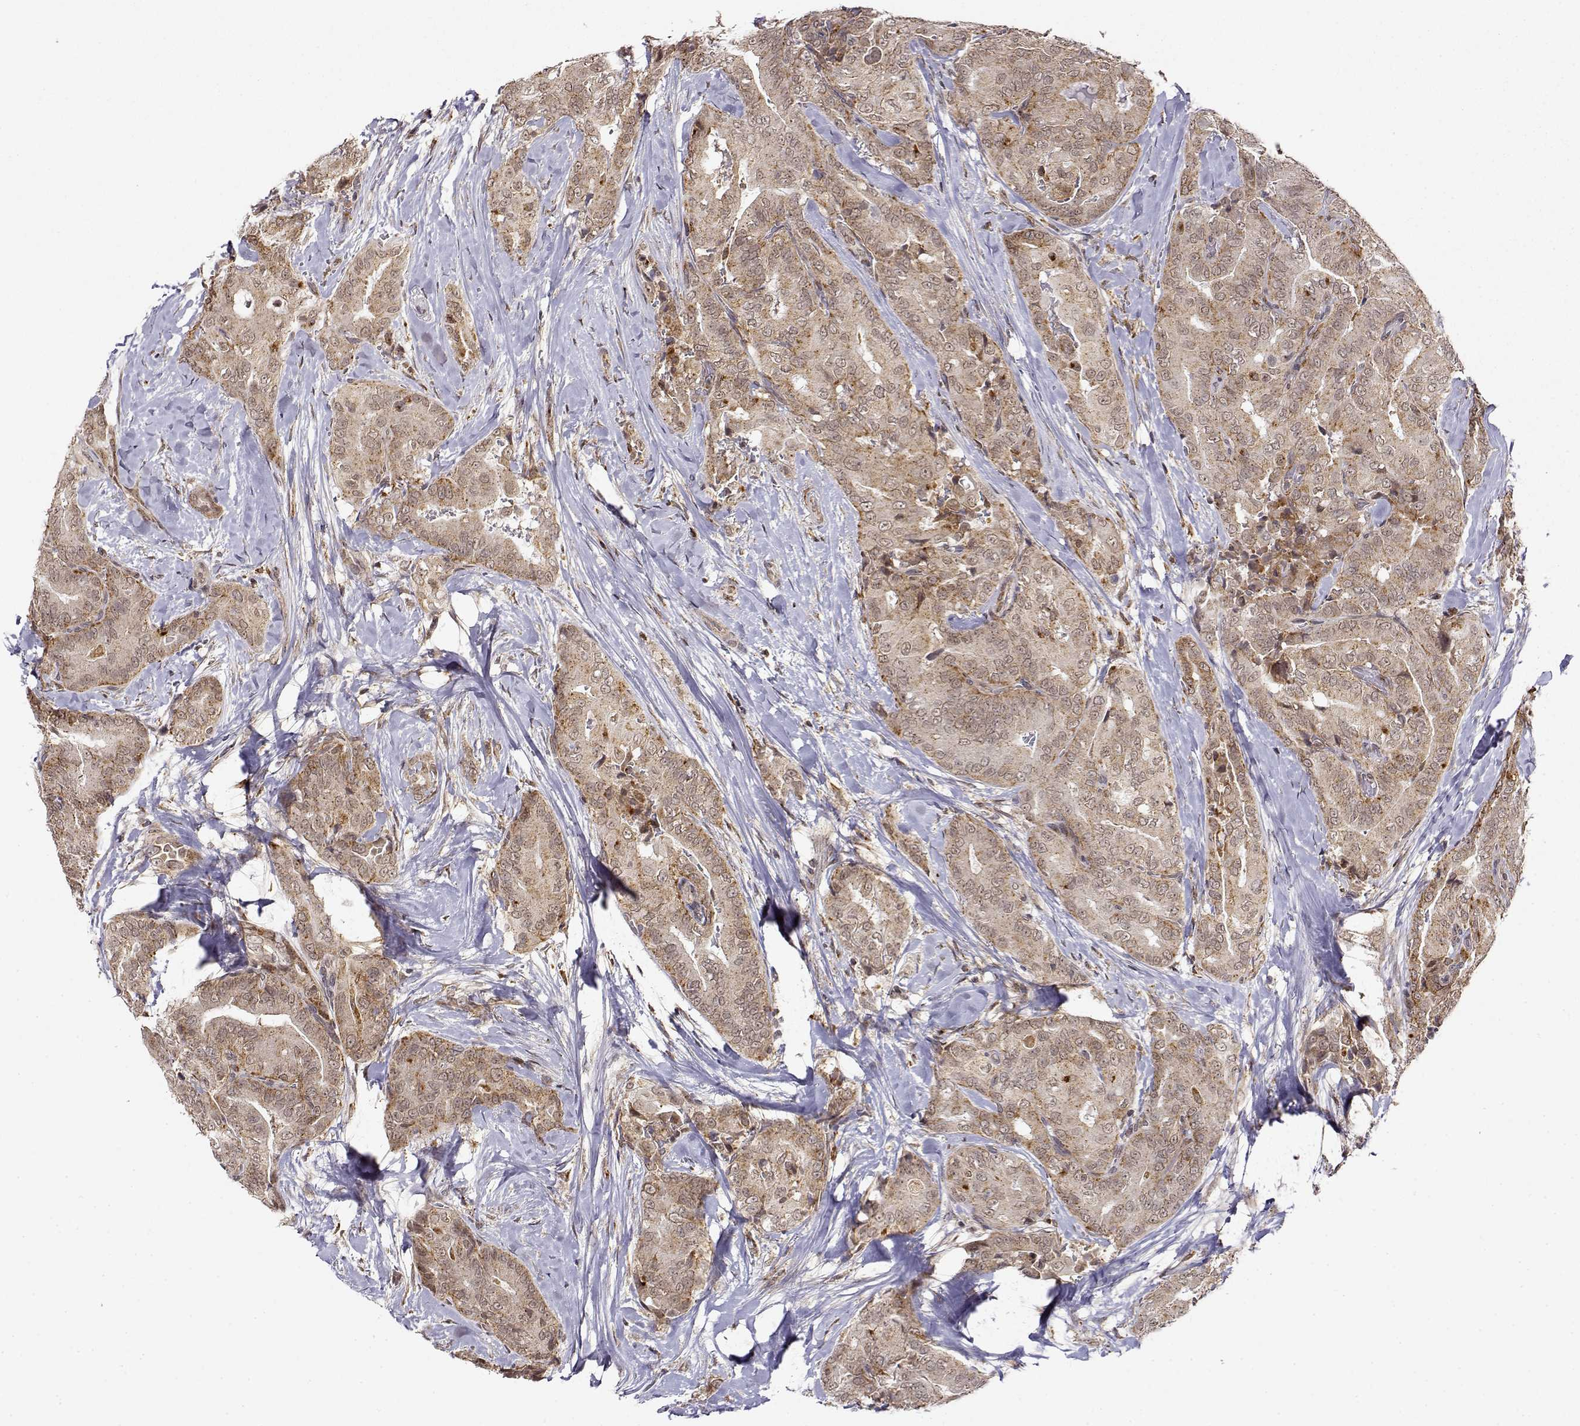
{"staining": {"intensity": "moderate", "quantity": ">75%", "location": "cytoplasmic/membranous"}, "tissue": "thyroid cancer", "cell_type": "Tumor cells", "image_type": "cancer", "snomed": [{"axis": "morphology", "description": "Papillary adenocarcinoma, NOS"}, {"axis": "topography", "description": "Thyroid gland"}], "caption": "Papillary adenocarcinoma (thyroid) stained with a brown dye displays moderate cytoplasmic/membranous positive expression in approximately >75% of tumor cells.", "gene": "RNF13", "patient": {"sex": "male", "age": 61}}